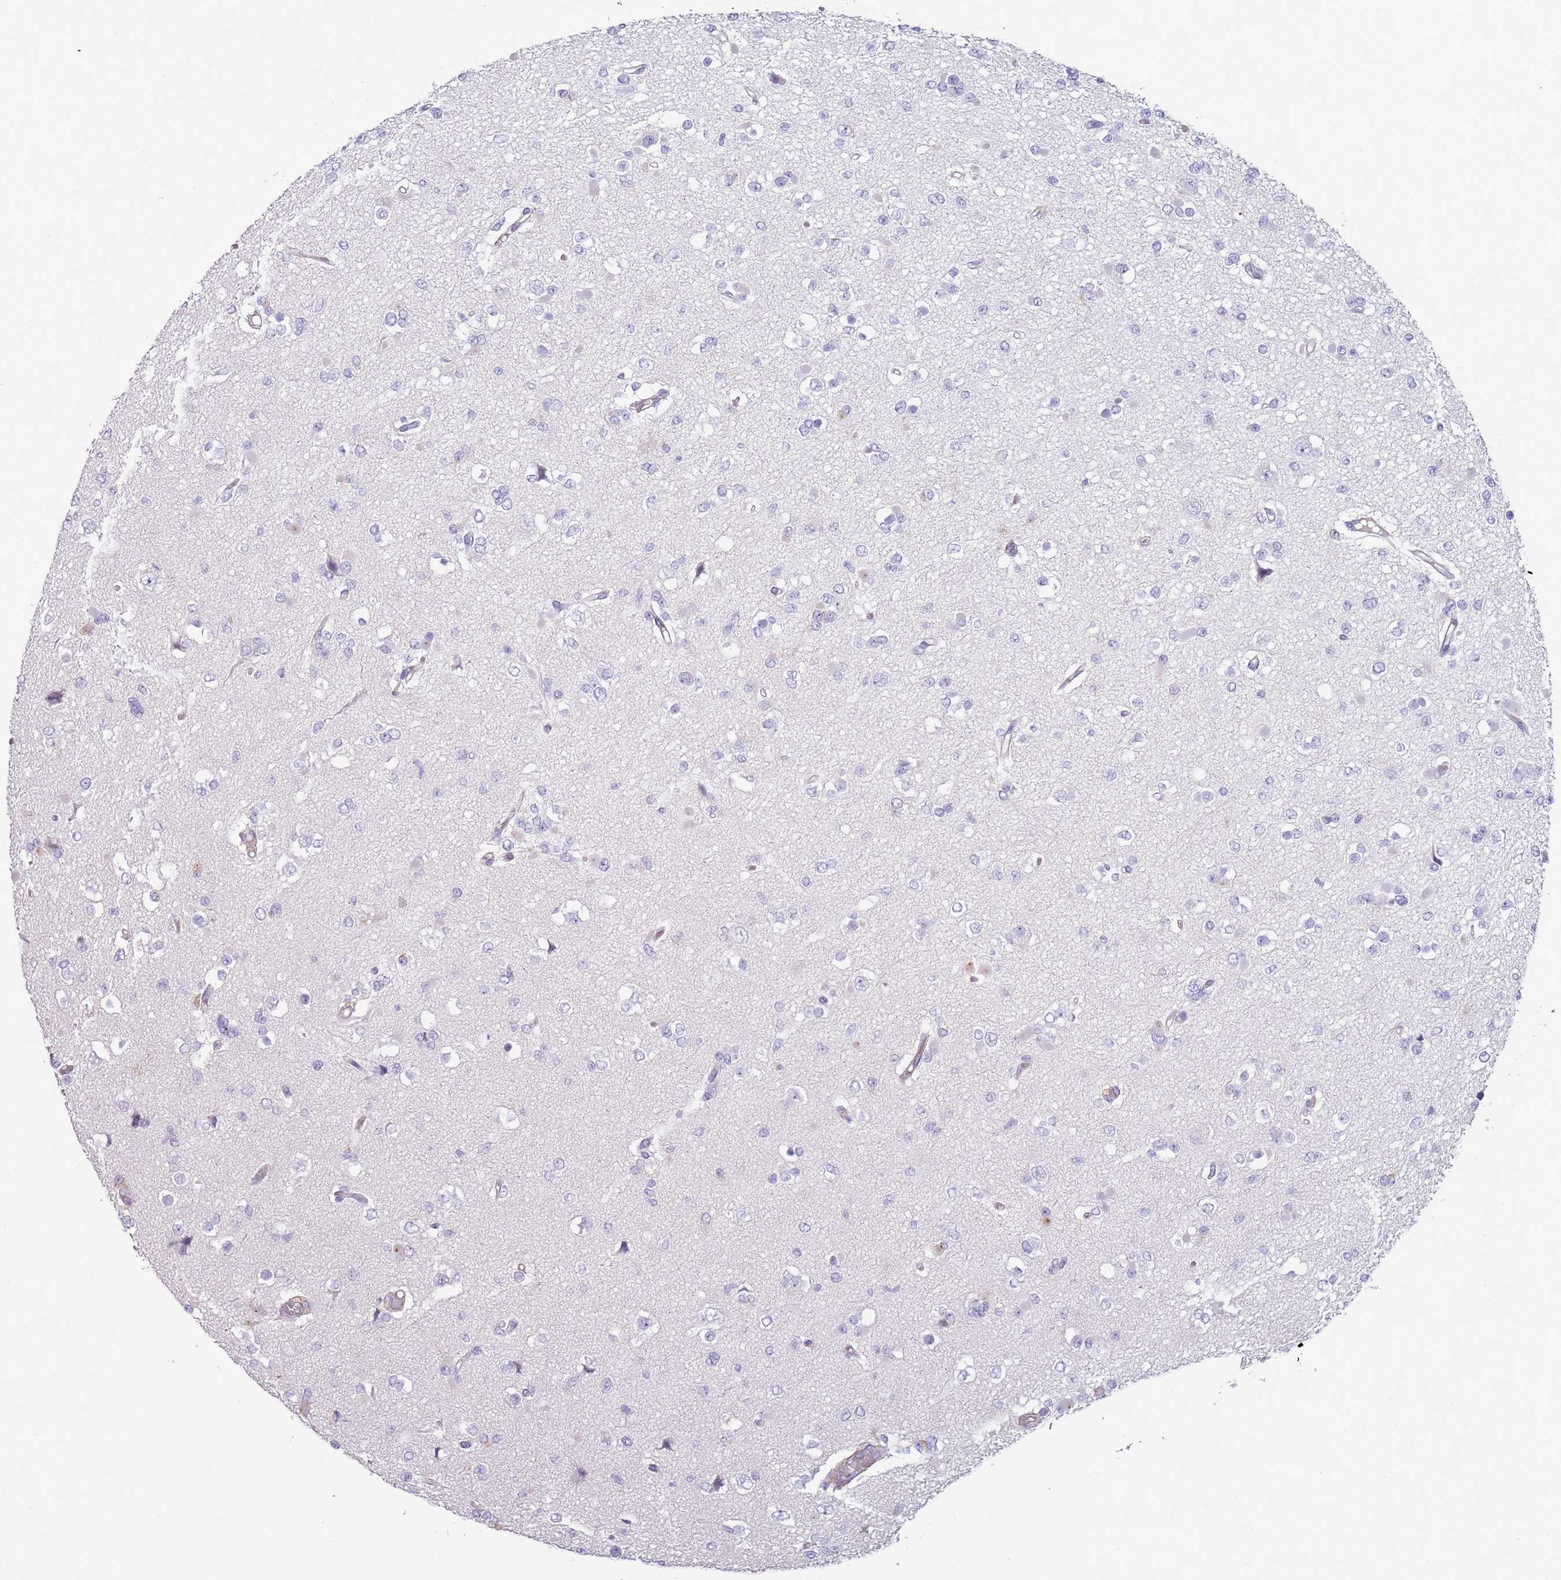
{"staining": {"intensity": "negative", "quantity": "none", "location": "none"}, "tissue": "glioma", "cell_type": "Tumor cells", "image_type": "cancer", "snomed": [{"axis": "morphology", "description": "Glioma, malignant, Low grade"}, {"axis": "topography", "description": "Brain"}], "caption": "The image displays no staining of tumor cells in malignant low-grade glioma.", "gene": "NBPF3", "patient": {"sex": "female", "age": 22}}